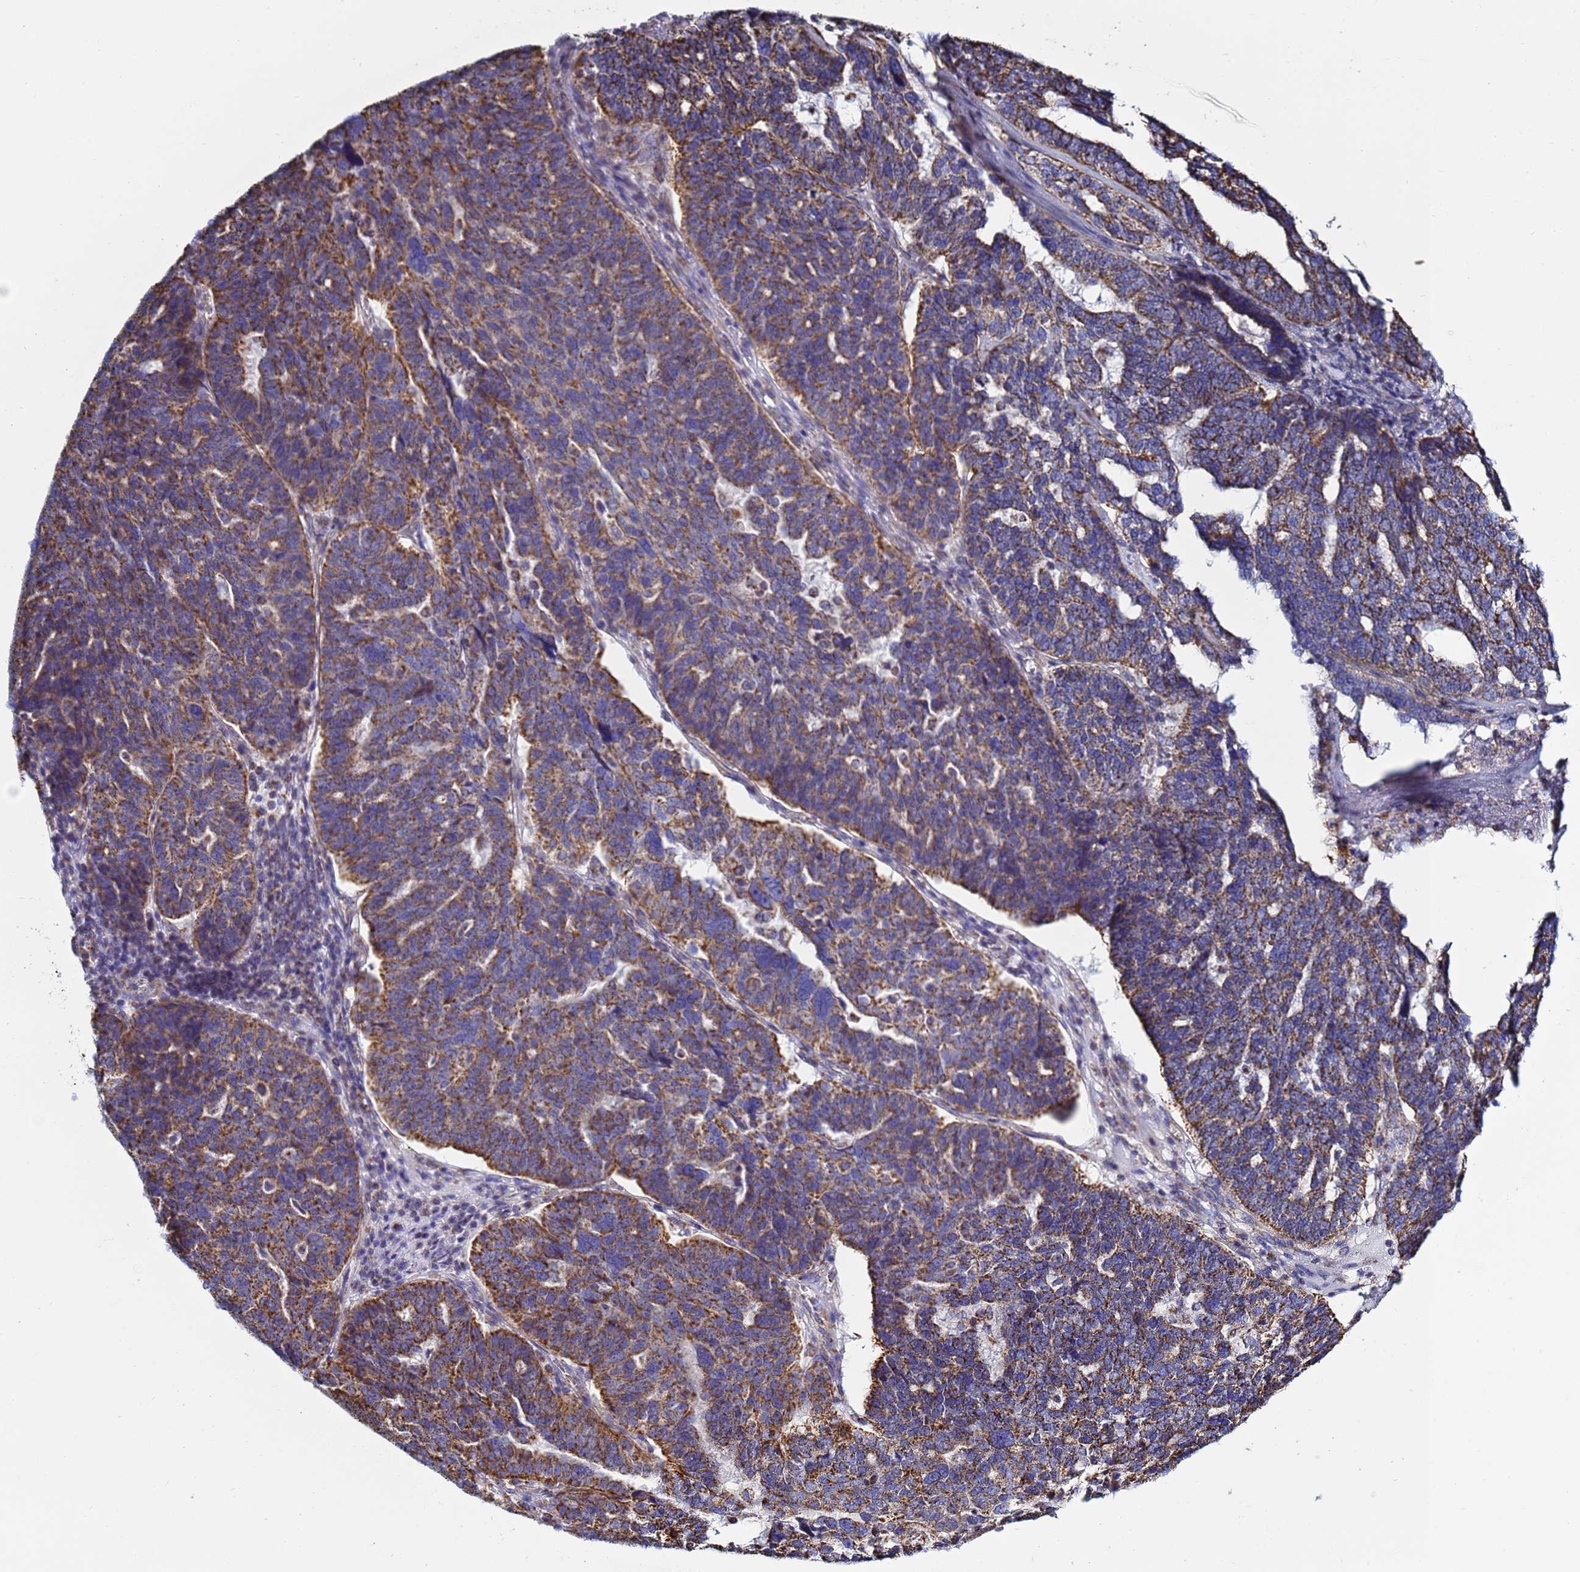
{"staining": {"intensity": "strong", "quantity": "25%-75%", "location": "cytoplasmic/membranous"}, "tissue": "ovarian cancer", "cell_type": "Tumor cells", "image_type": "cancer", "snomed": [{"axis": "morphology", "description": "Cystadenocarcinoma, serous, NOS"}, {"axis": "topography", "description": "Ovary"}], "caption": "A brown stain labels strong cytoplasmic/membranous expression of a protein in ovarian cancer (serous cystadenocarcinoma) tumor cells.", "gene": "COQ4", "patient": {"sex": "female", "age": 59}}